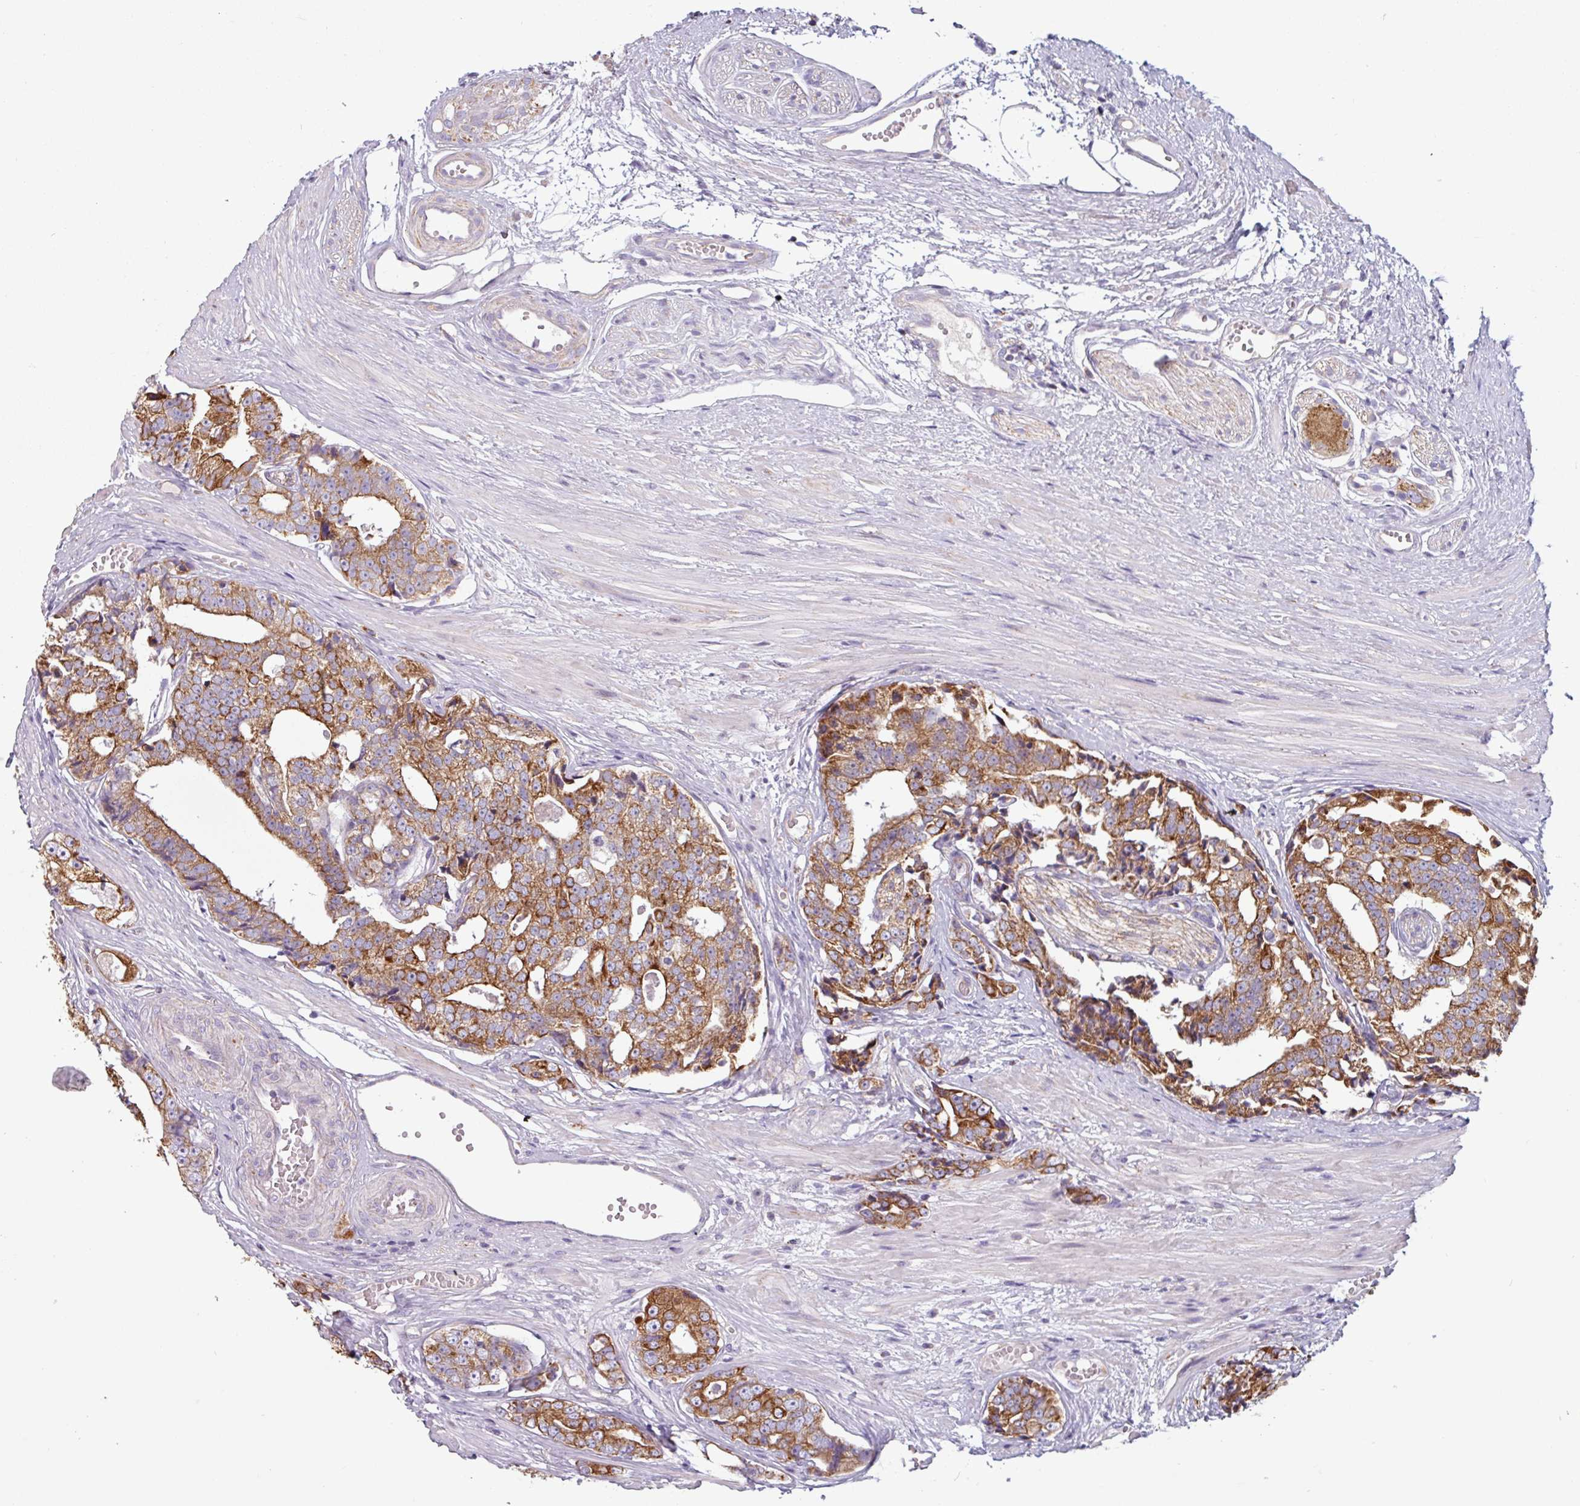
{"staining": {"intensity": "moderate", "quantity": ">75%", "location": "cytoplasmic/membranous"}, "tissue": "prostate cancer", "cell_type": "Tumor cells", "image_type": "cancer", "snomed": [{"axis": "morphology", "description": "Adenocarcinoma, High grade"}, {"axis": "topography", "description": "Prostate"}], "caption": "Prostate cancer (adenocarcinoma (high-grade)) tissue displays moderate cytoplasmic/membranous positivity in about >75% of tumor cells, visualized by immunohistochemistry.", "gene": "CAMK1", "patient": {"sex": "male", "age": 71}}